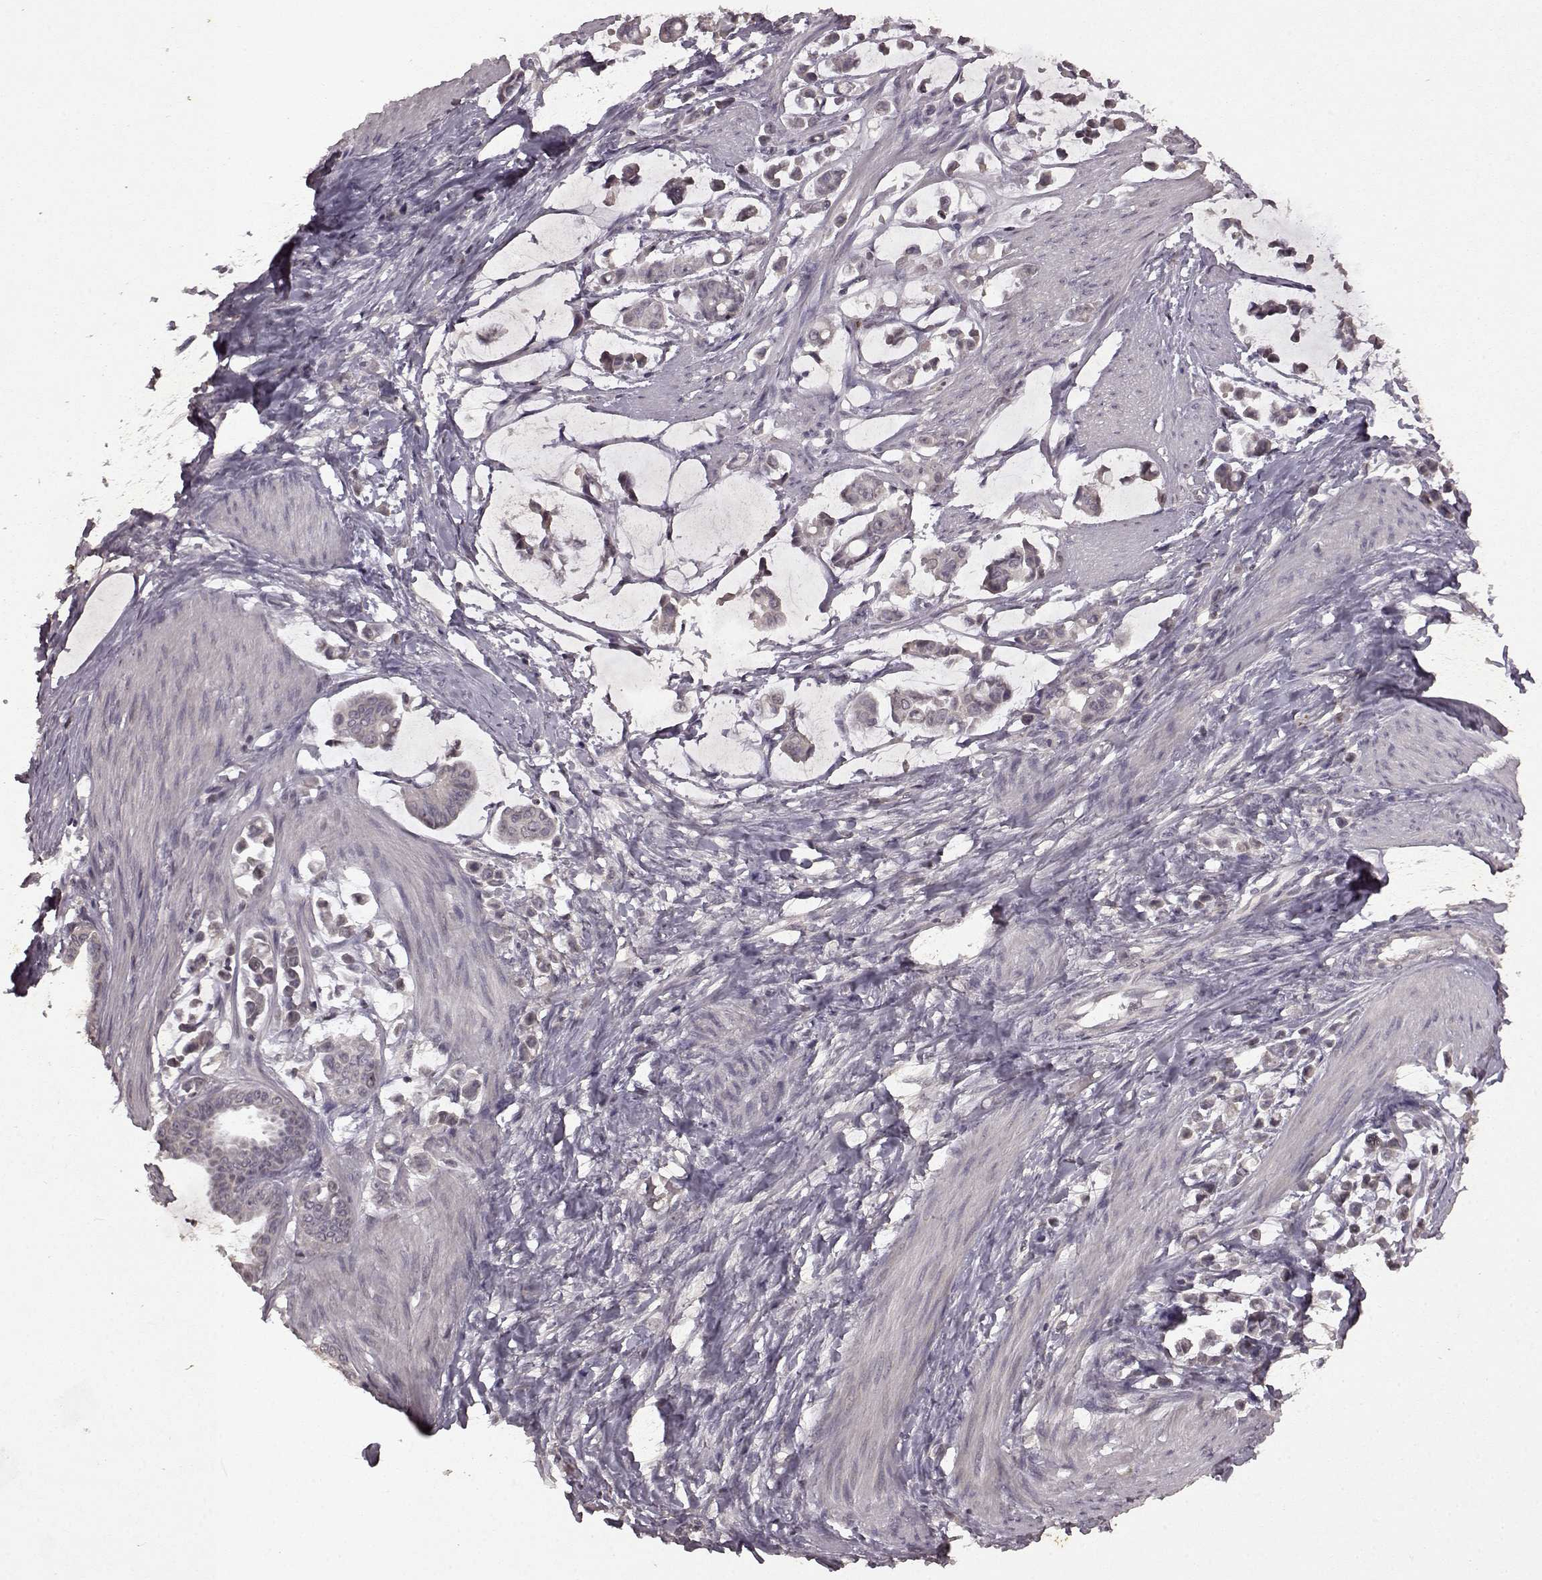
{"staining": {"intensity": "negative", "quantity": "none", "location": "none"}, "tissue": "stomach cancer", "cell_type": "Tumor cells", "image_type": "cancer", "snomed": [{"axis": "morphology", "description": "Adenocarcinoma, NOS"}, {"axis": "topography", "description": "Stomach"}], "caption": "Tumor cells show no significant positivity in adenocarcinoma (stomach). (DAB IHC visualized using brightfield microscopy, high magnification).", "gene": "LHB", "patient": {"sex": "male", "age": 82}}